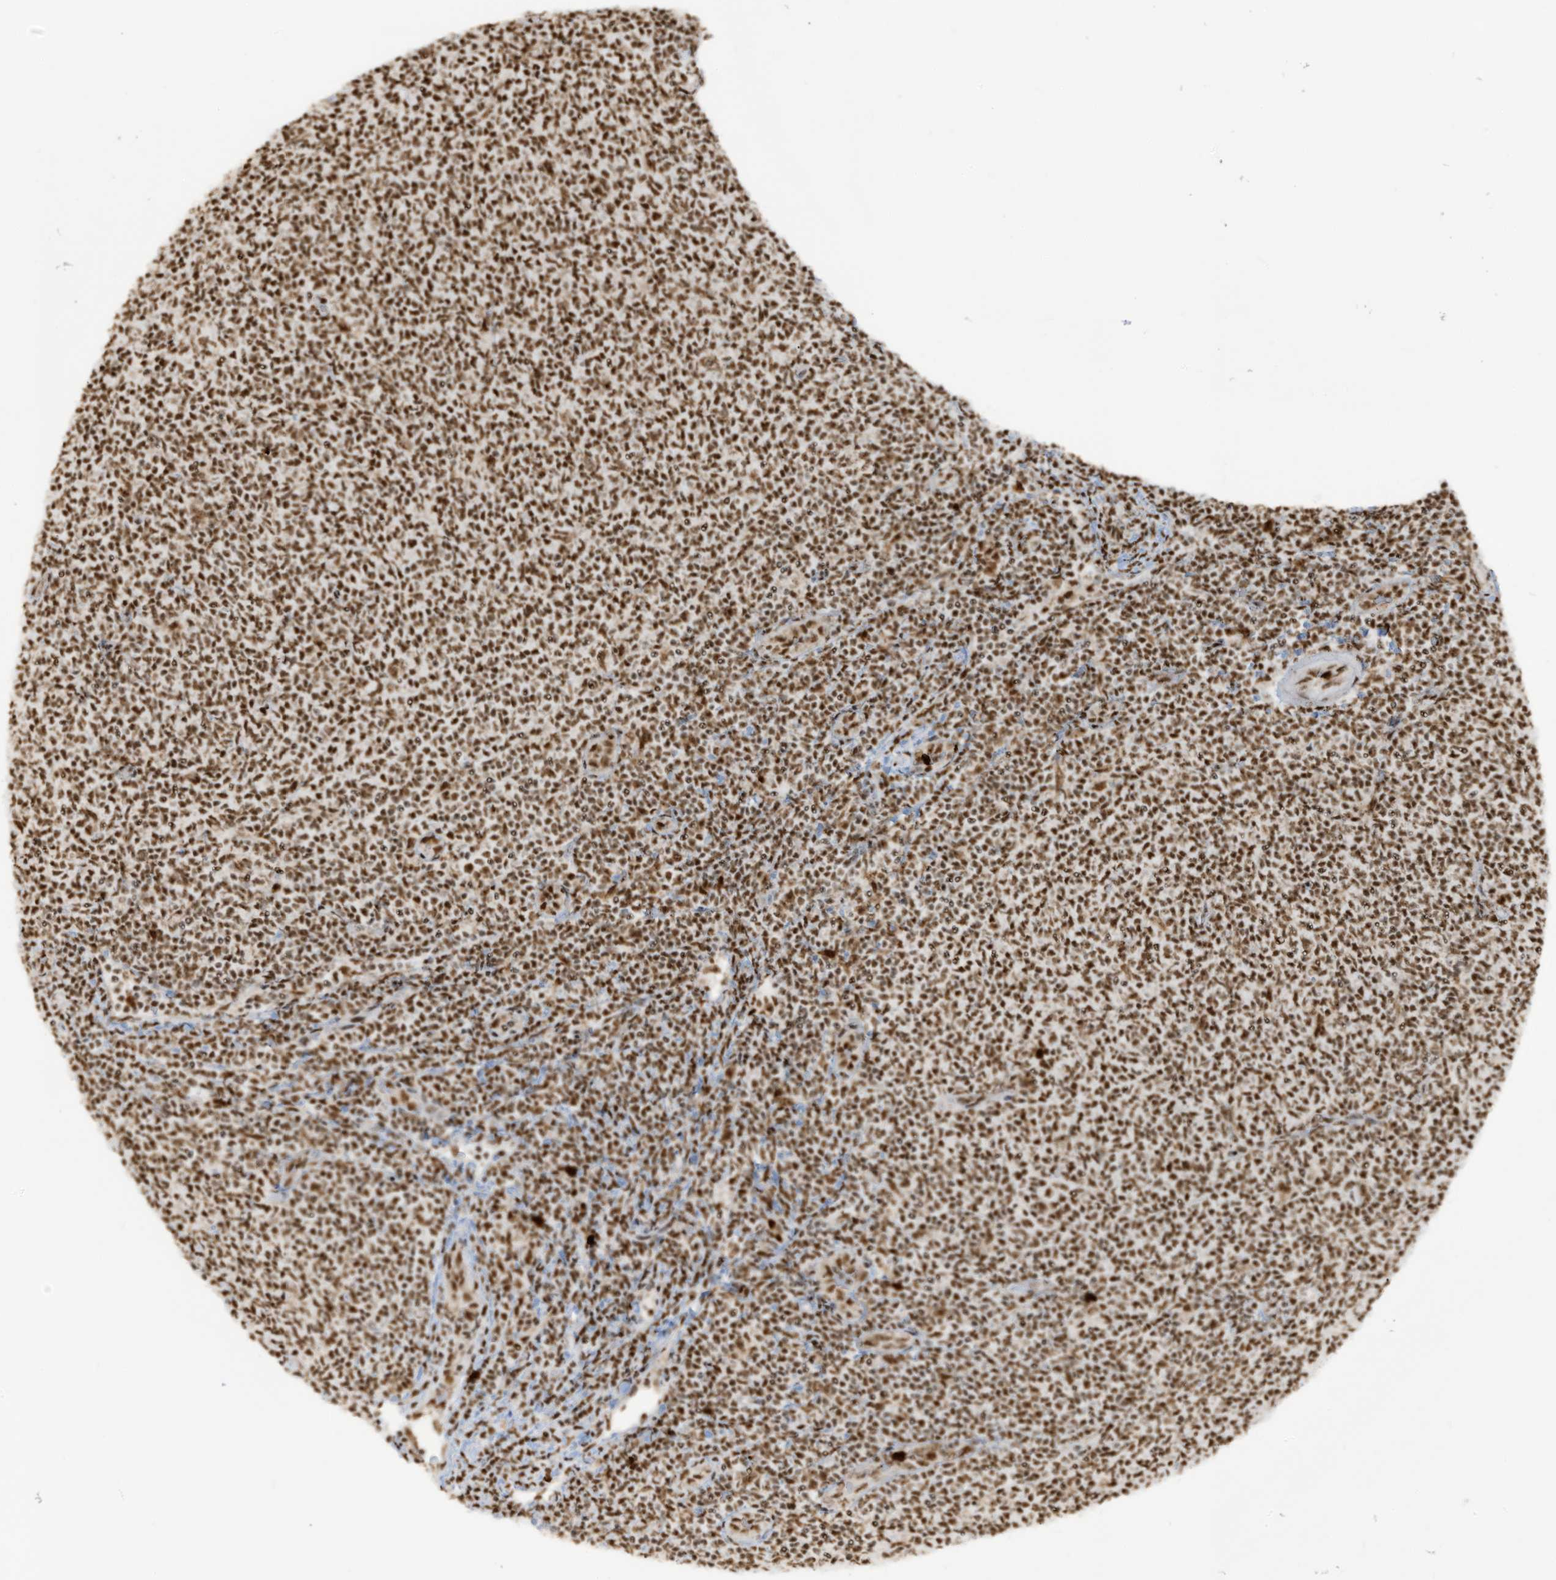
{"staining": {"intensity": "strong", "quantity": ">75%", "location": "nuclear"}, "tissue": "lymphoma", "cell_type": "Tumor cells", "image_type": "cancer", "snomed": [{"axis": "morphology", "description": "Malignant lymphoma, non-Hodgkin's type, Low grade"}, {"axis": "topography", "description": "Lymph node"}], "caption": "A brown stain highlights strong nuclear staining of a protein in human low-grade malignant lymphoma, non-Hodgkin's type tumor cells.", "gene": "LBH", "patient": {"sex": "male", "age": 66}}